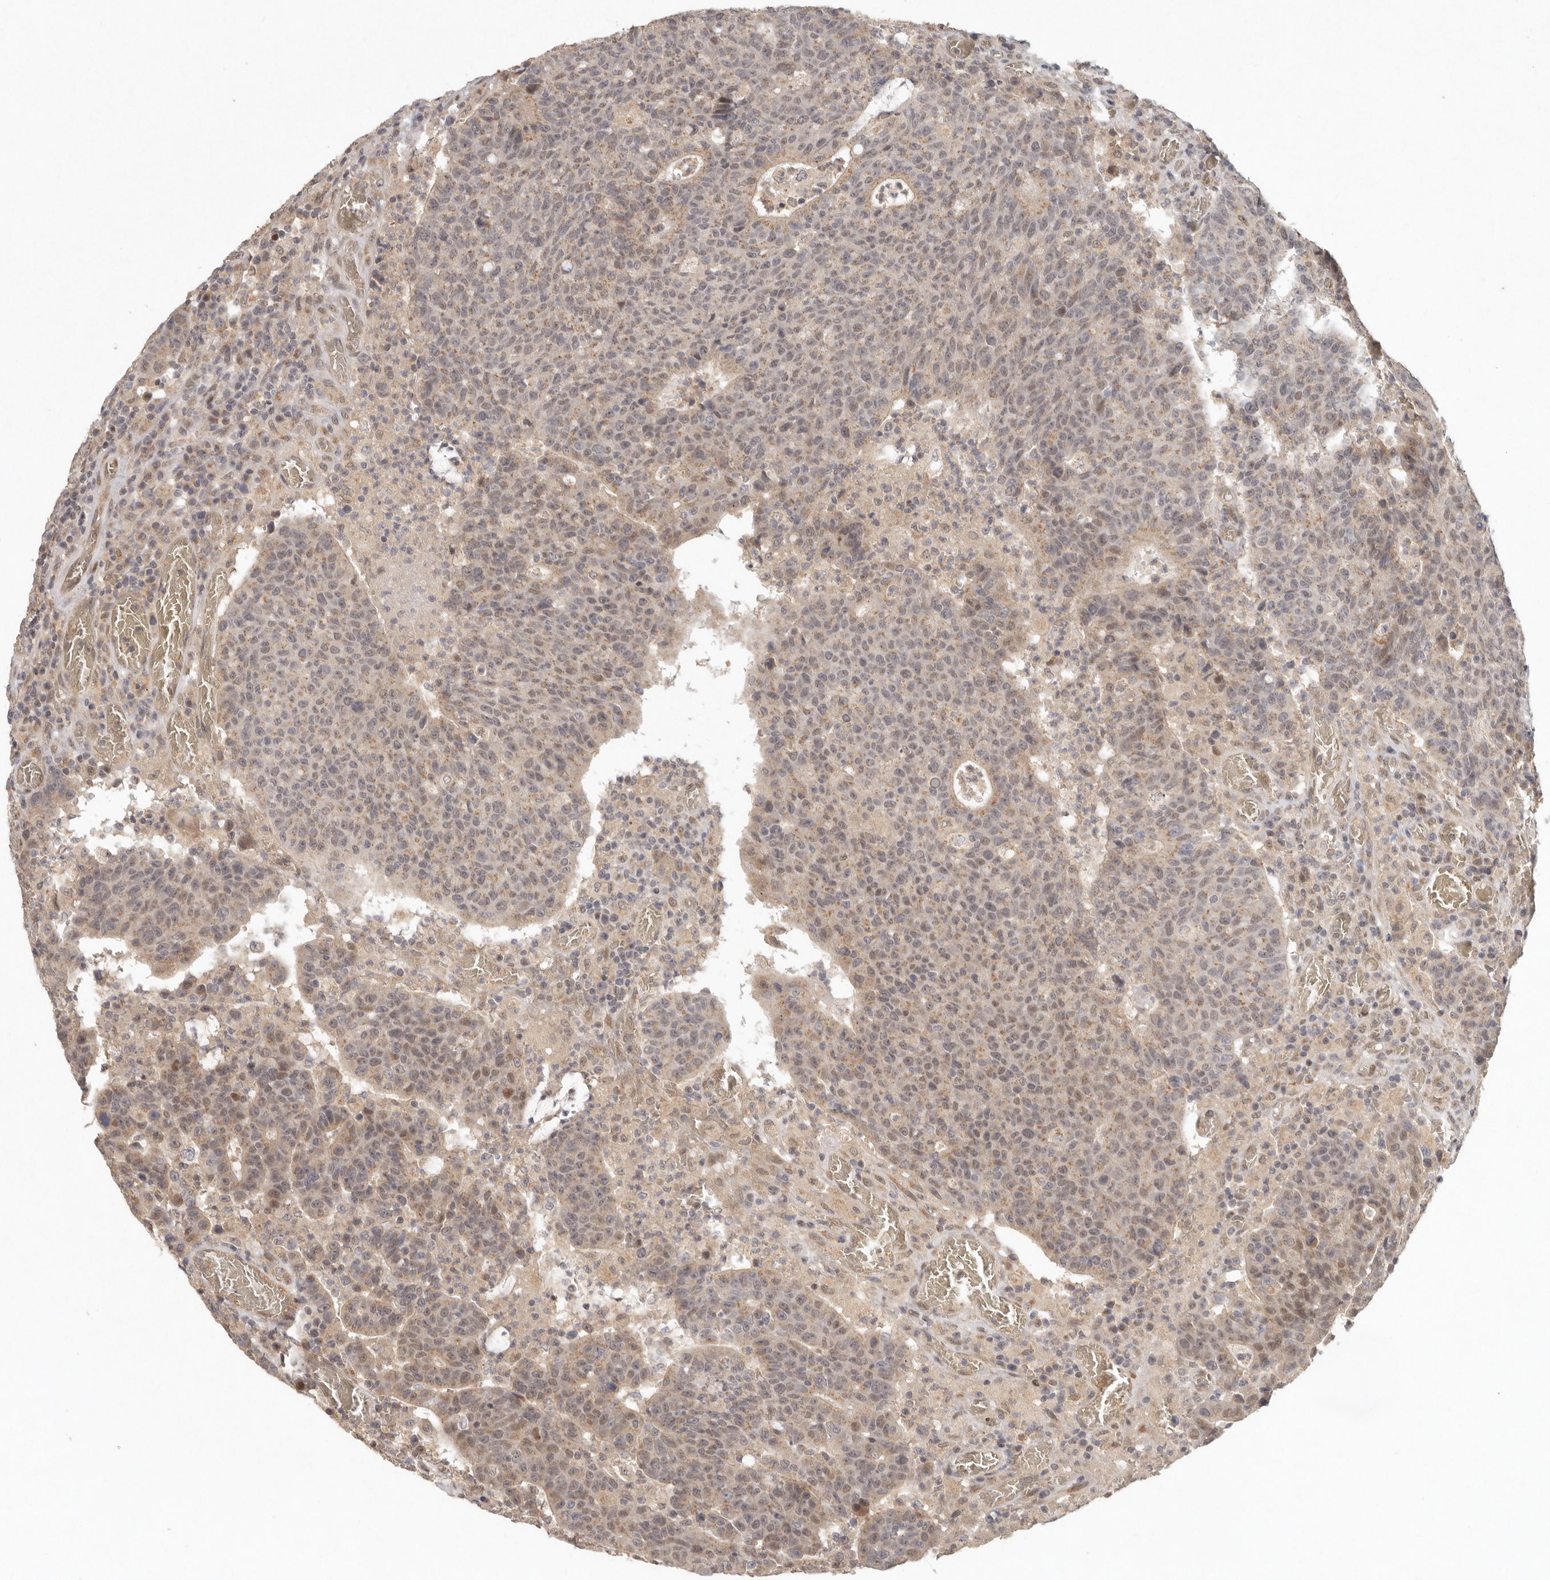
{"staining": {"intensity": "weak", "quantity": ">75%", "location": "cytoplasmic/membranous,nuclear"}, "tissue": "colorectal cancer", "cell_type": "Tumor cells", "image_type": "cancer", "snomed": [{"axis": "morphology", "description": "Adenocarcinoma, NOS"}, {"axis": "topography", "description": "Colon"}], "caption": "IHC staining of colorectal cancer (adenocarcinoma), which displays low levels of weak cytoplasmic/membranous and nuclear positivity in about >75% of tumor cells indicating weak cytoplasmic/membranous and nuclear protein expression. The staining was performed using DAB (3,3'-diaminobenzidine) (brown) for protein detection and nuclei were counterstained in hematoxylin (blue).", "gene": "LRRC75A", "patient": {"sex": "female", "age": 75}}